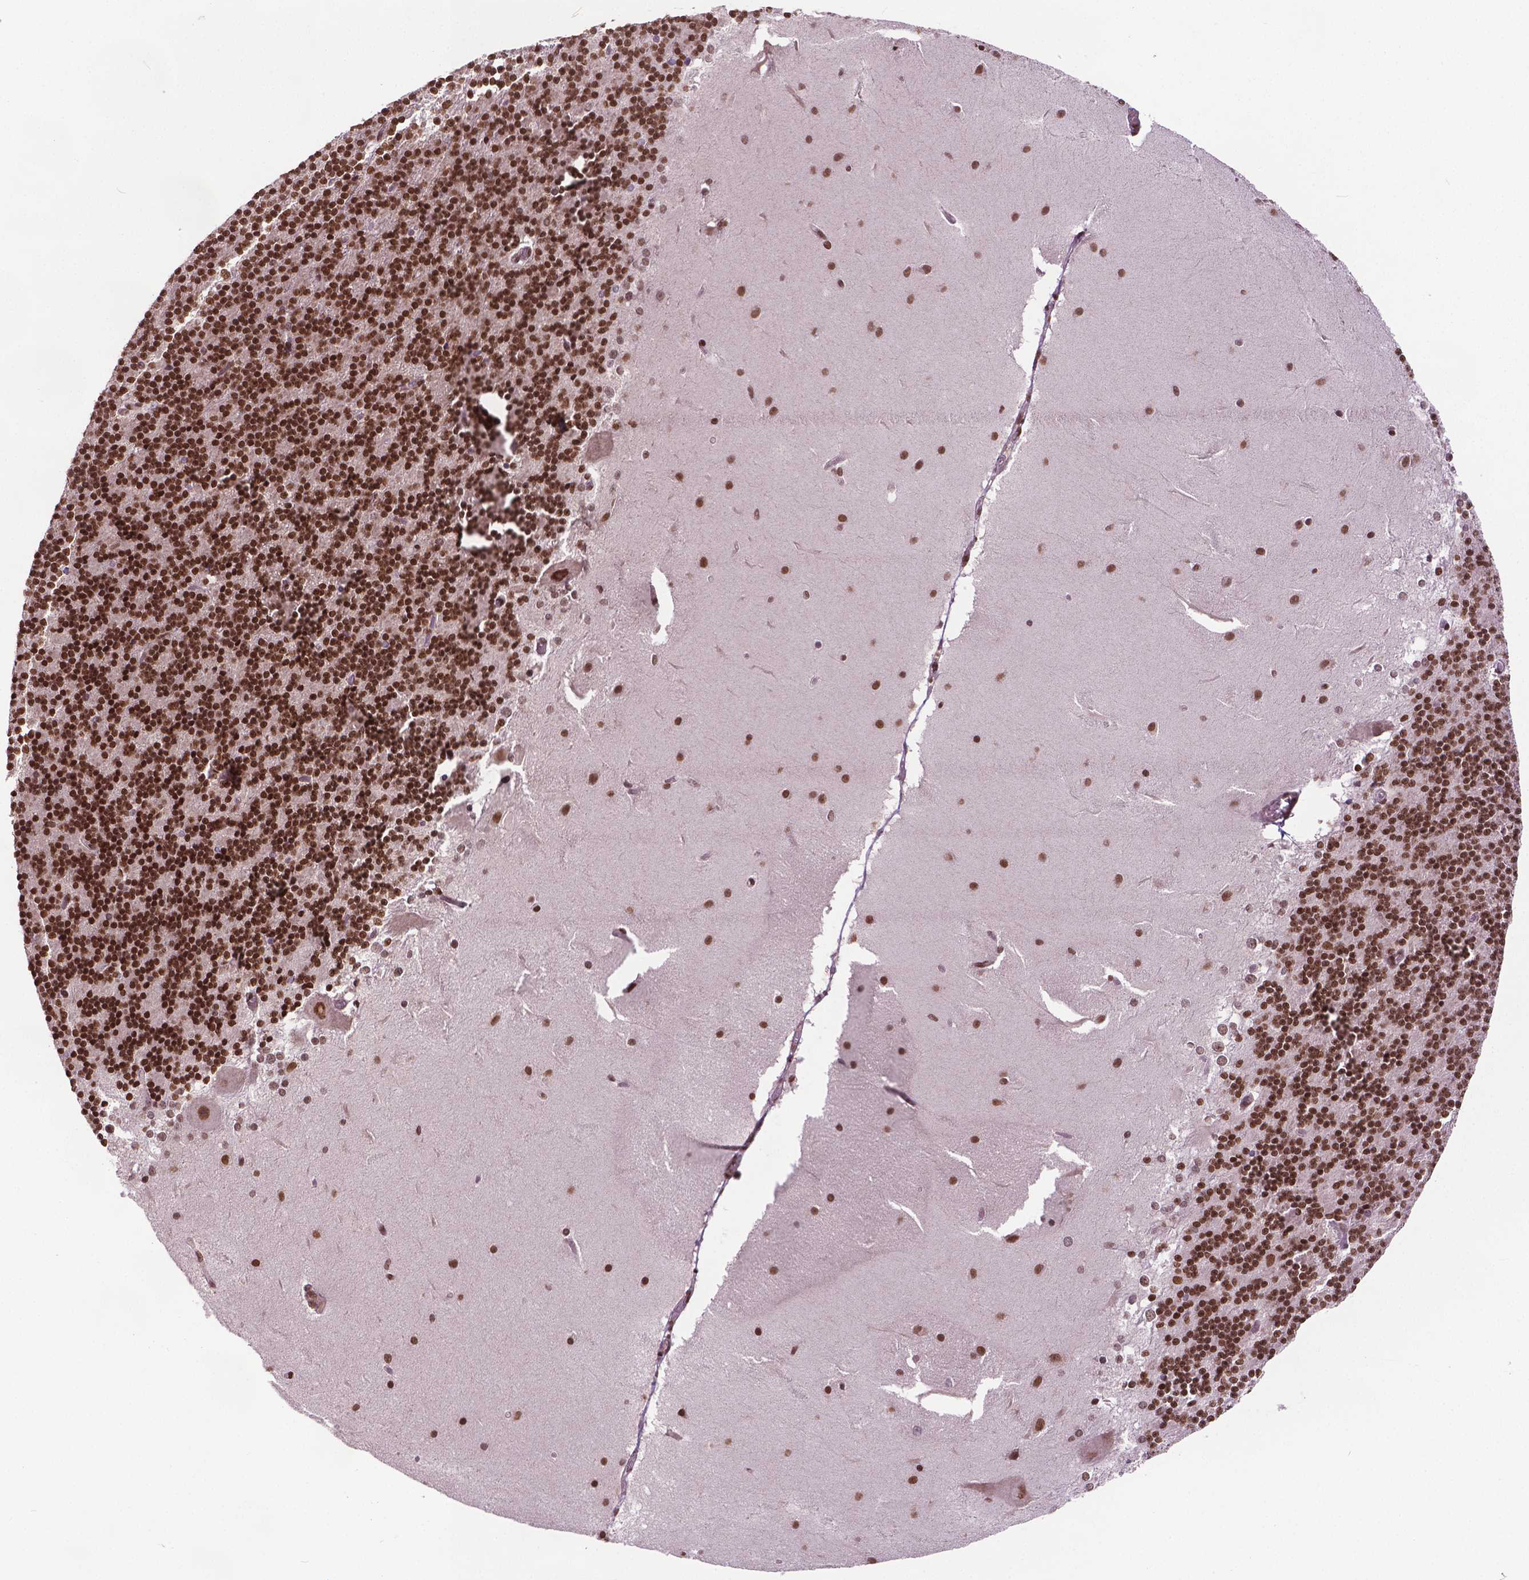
{"staining": {"intensity": "strong", "quantity": ">75%", "location": "nuclear"}, "tissue": "cerebellum", "cell_type": "Cells in granular layer", "image_type": "normal", "snomed": [{"axis": "morphology", "description": "Normal tissue, NOS"}, {"axis": "topography", "description": "Cerebellum"}], "caption": "IHC of benign cerebellum demonstrates high levels of strong nuclear expression in about >75% of cells in granular layer.", "gene": "SIRT6", "patient": {"sex": "female", "age": 19}}